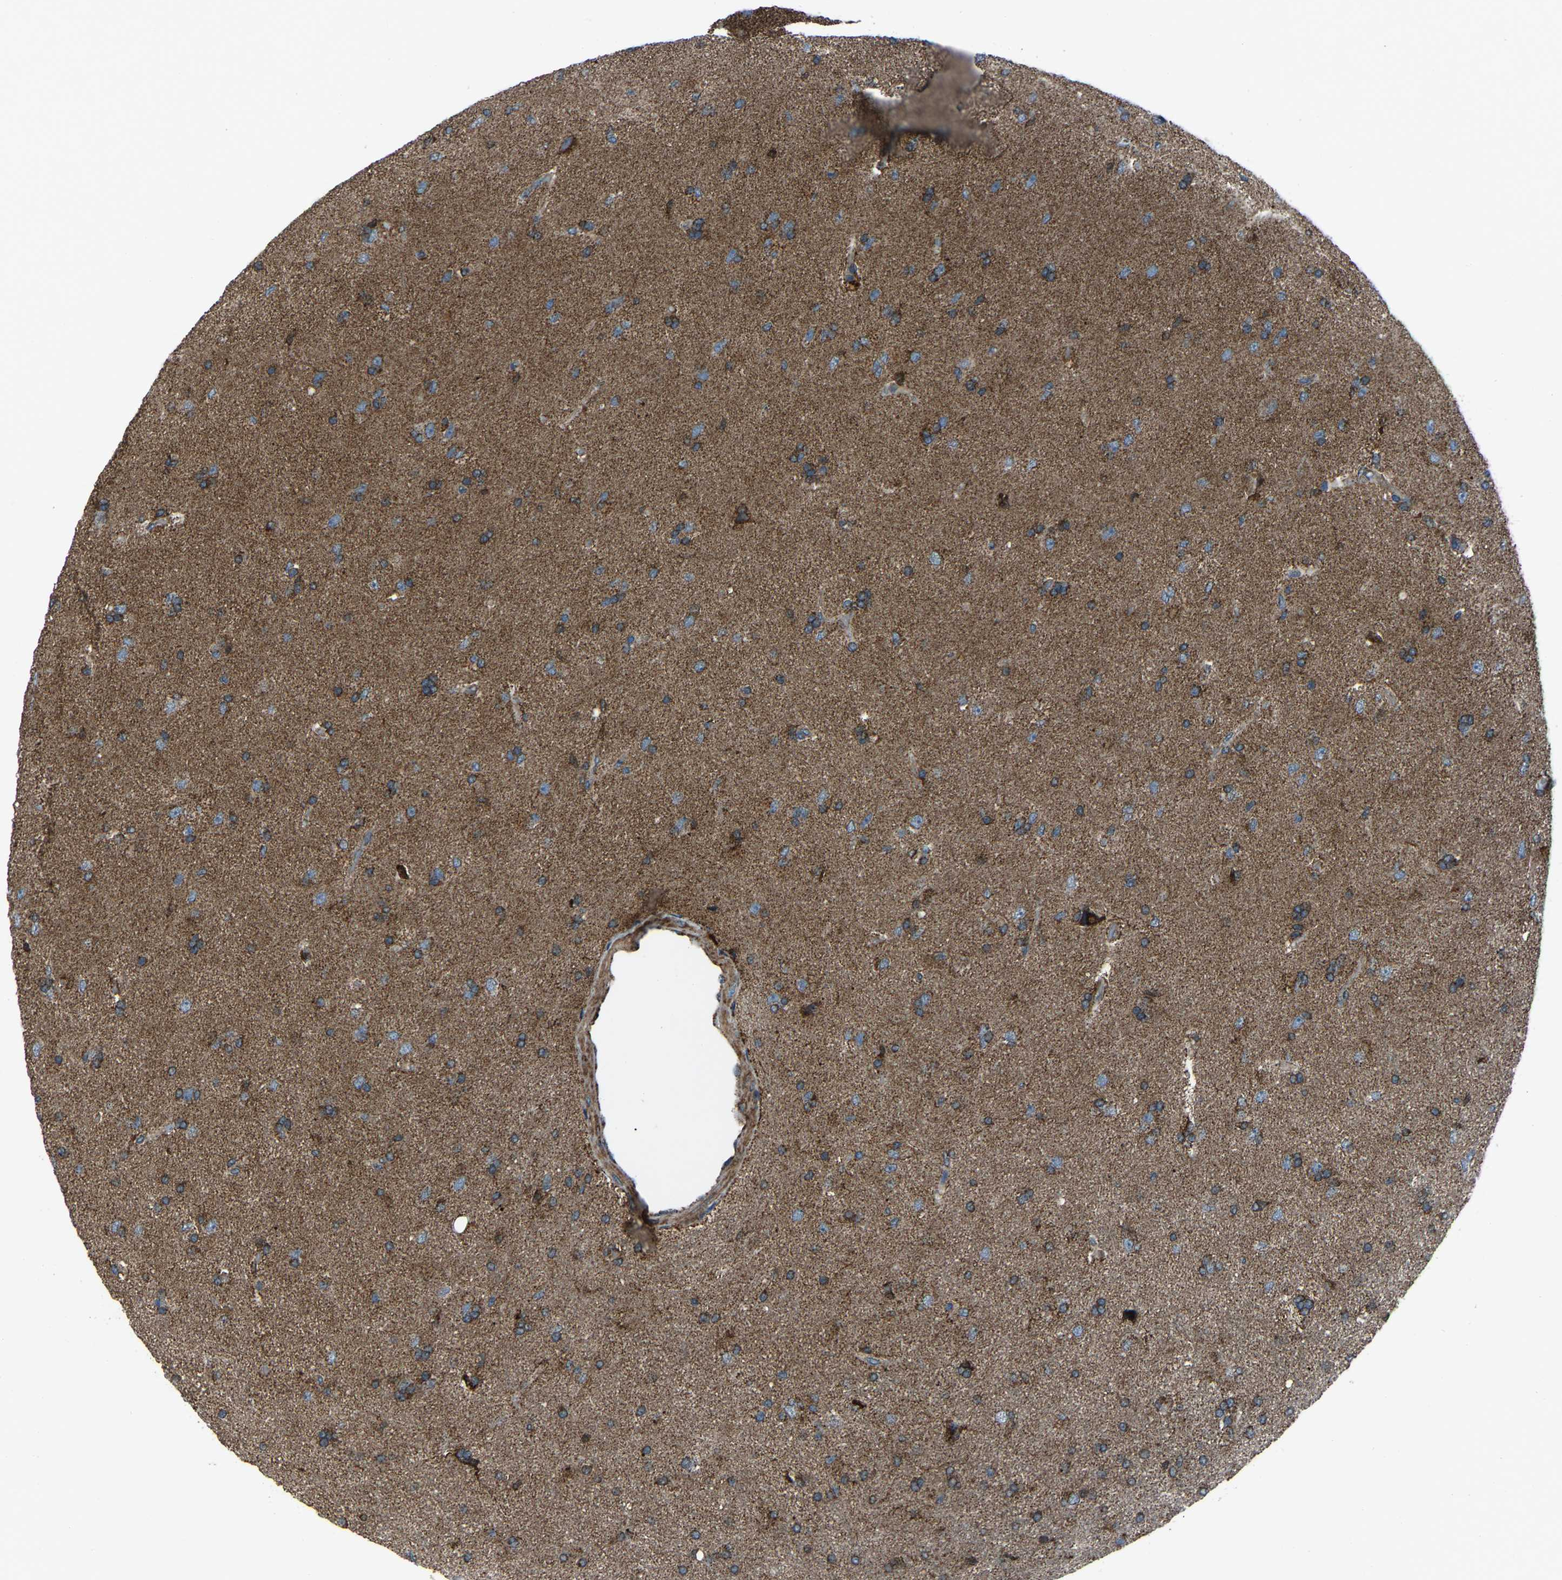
{"staining": {"intensity": "strong", "quantity": ">75%", "location": "cytoplasmic/membranous"}, "tissue": "glioma", "cell_type": "Tumor cells", "image_type": "cancer", "snomed": [{"axis": "morphology", "description": "Glioma, malignant, High grade"}, {"axis": "topography", "description": "Brain"}], "caption": "High-power microscopy captured an IHC photomicrograph of glioma, revealing strong cytoplasmic/membranous staining in about >75% of tumor cells.", "gene": "AKR1A1", "patient": {"sex": "male", "age": 72}}